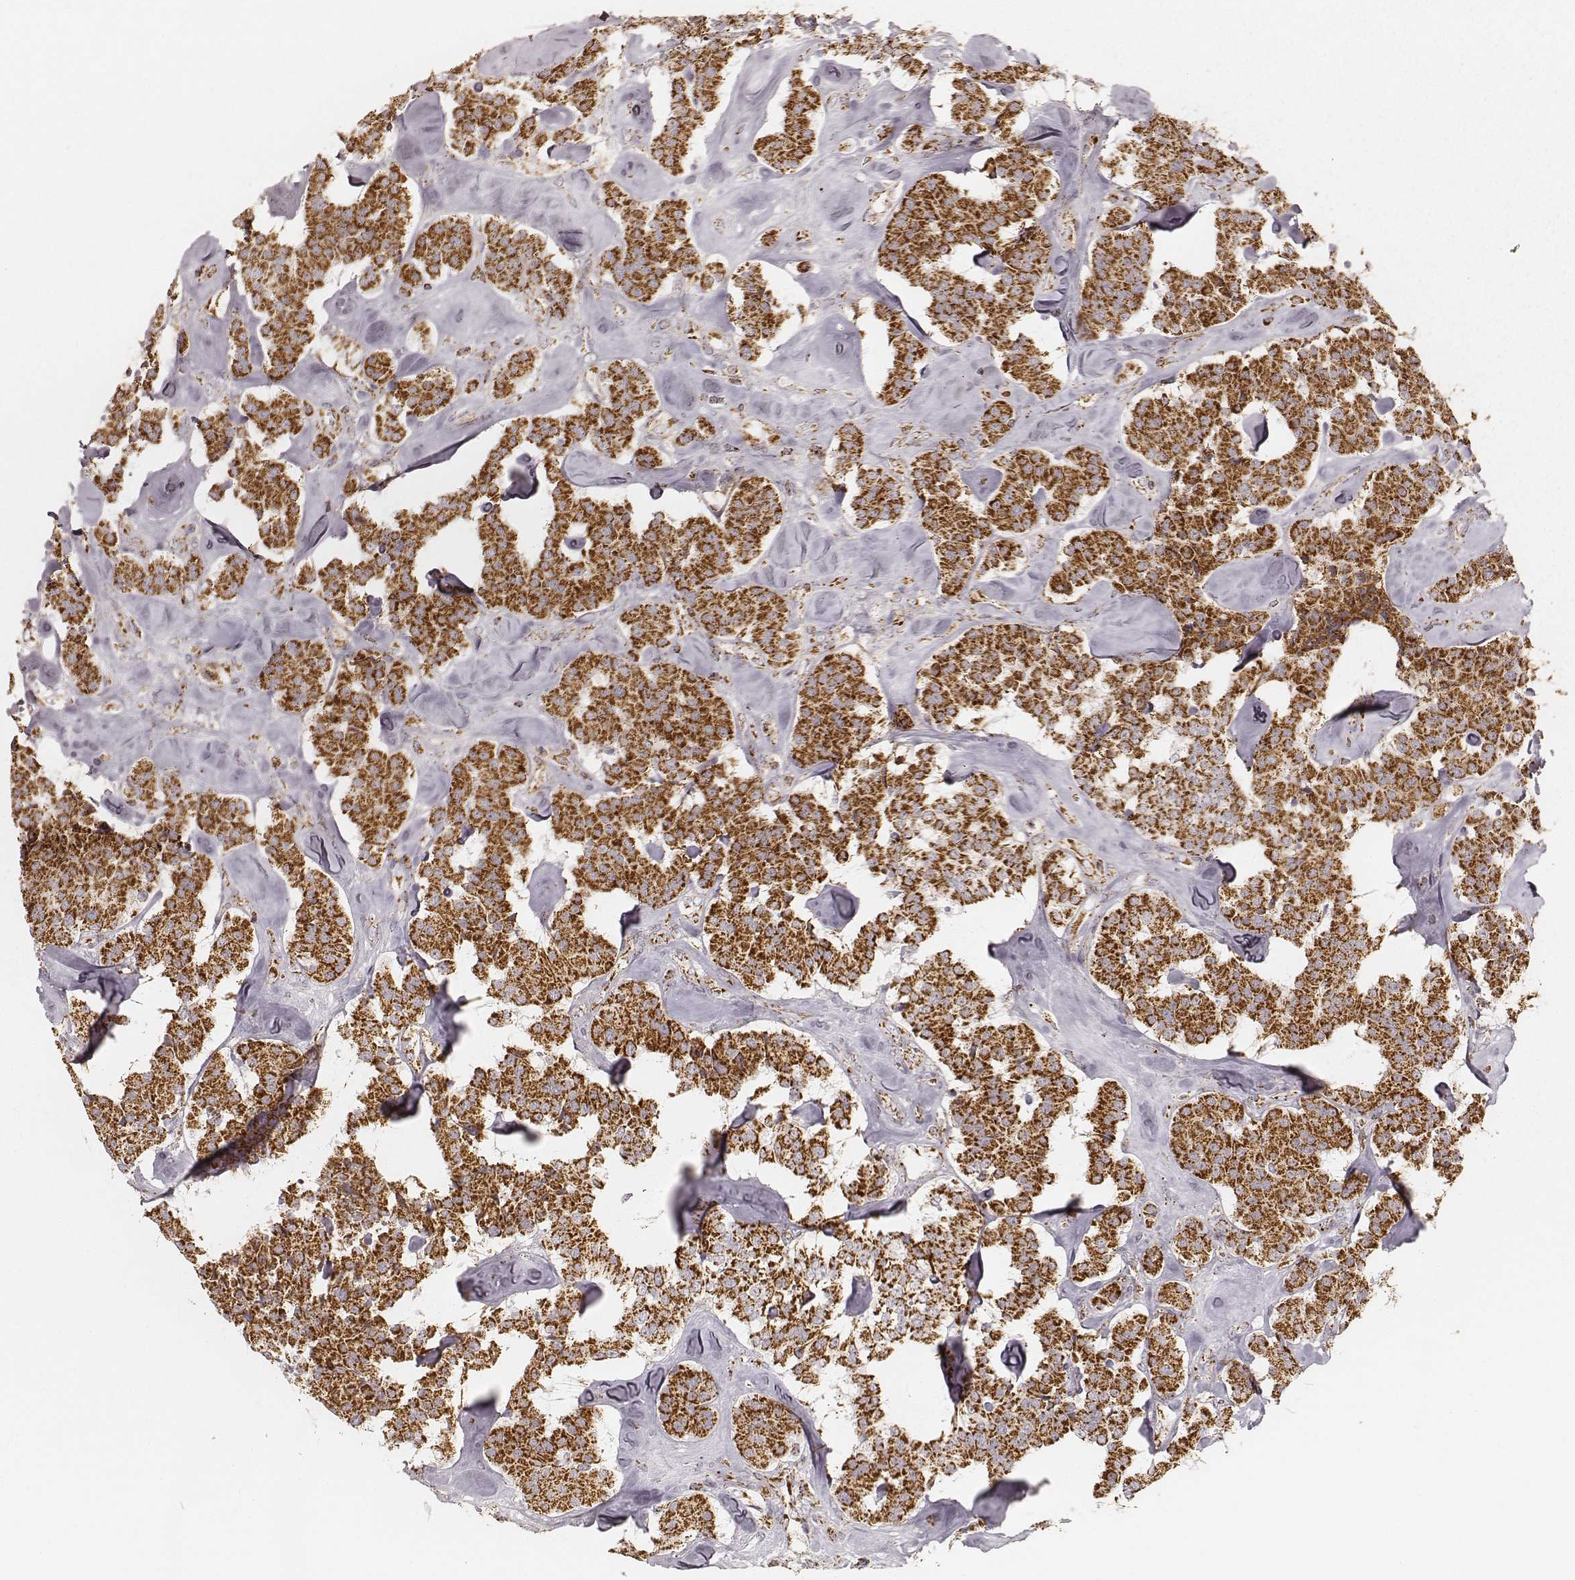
{"staining": {"intensity": "strong", "quantity": ">75%", "location": "cytoplasmic/membranous"}, "tissue": "carcinoid", "cell_type": "Tumor cells", "image_type": "cancer", "snomed": [{"axis": "morphology", "description": "Carcinoid, malignant, NOS"}, {"axis": "topography", "description": "Pancreas"}], "caption": "Immunohistochemistry staining of carcinoid, which exhibits high levels of strong cytoplasmic/membranous positivity in approximately >75% of tumor cells indicating strong cytoplasmic/membranous protein staining. The staining was performed using DAB (brown) for protein detection and nuclei were counterstained in hematoxylin (blue).", "gene": "CS", "patient": {"sex": "male", "age": 41}}